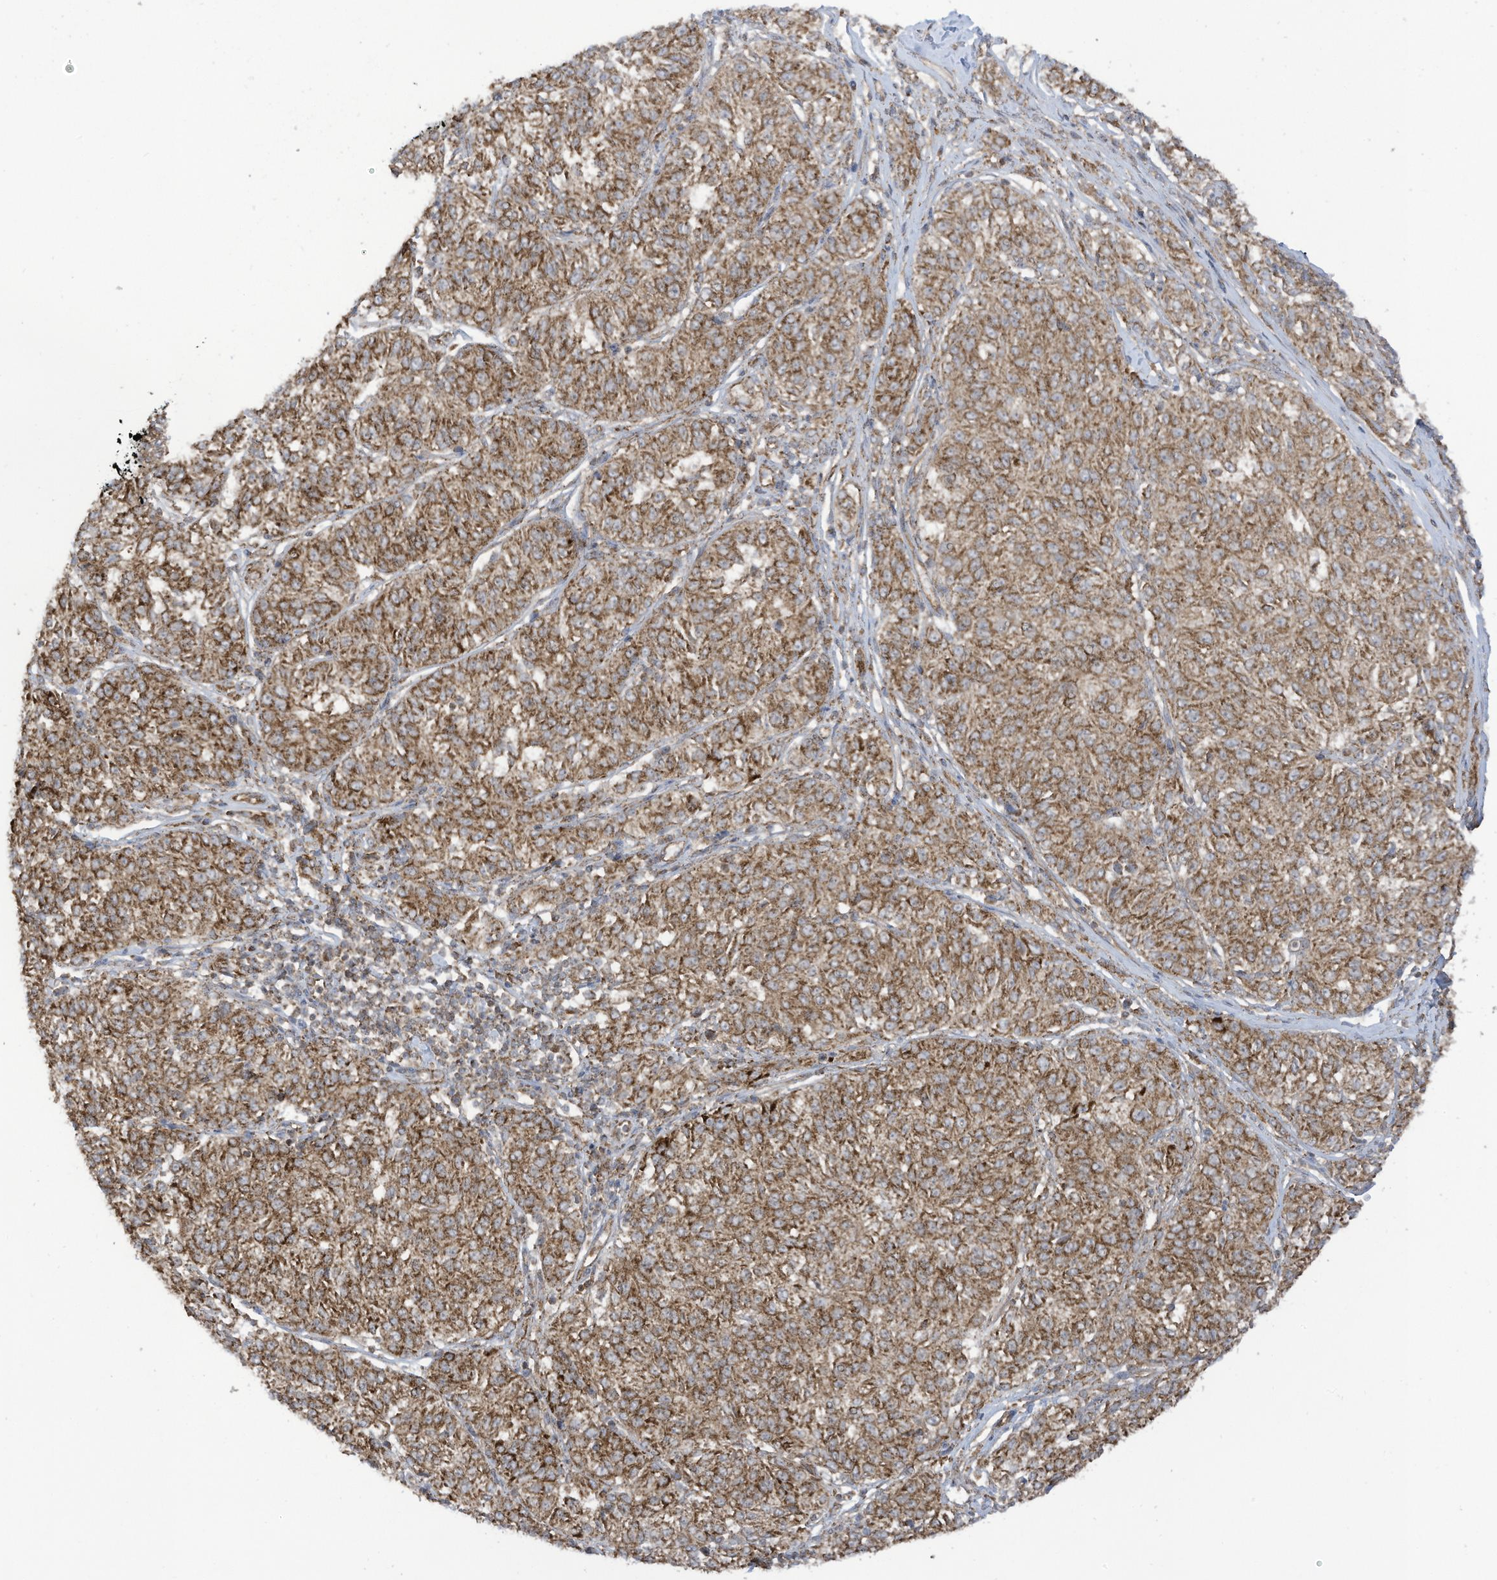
{"staining": {"intensity": "moderate", "quantity": ">75%", "location": "cytoplasmic/membranous"}, "tissue": "melanoma", "cell_type": "Tumor cells", "image_type": "cancer", "snomed": [{"axis": "morphology", "description": "Malignant melanoma, NOS"}, {"axis": "topography", "description": "Skin"}], "caption": "A brown stain highlights moderate cytoplasmic/membranous positivity of a protein in melanoma tumor cells.", "gene": "REPS1", "patient": {"sex": "female", "age": 72}}